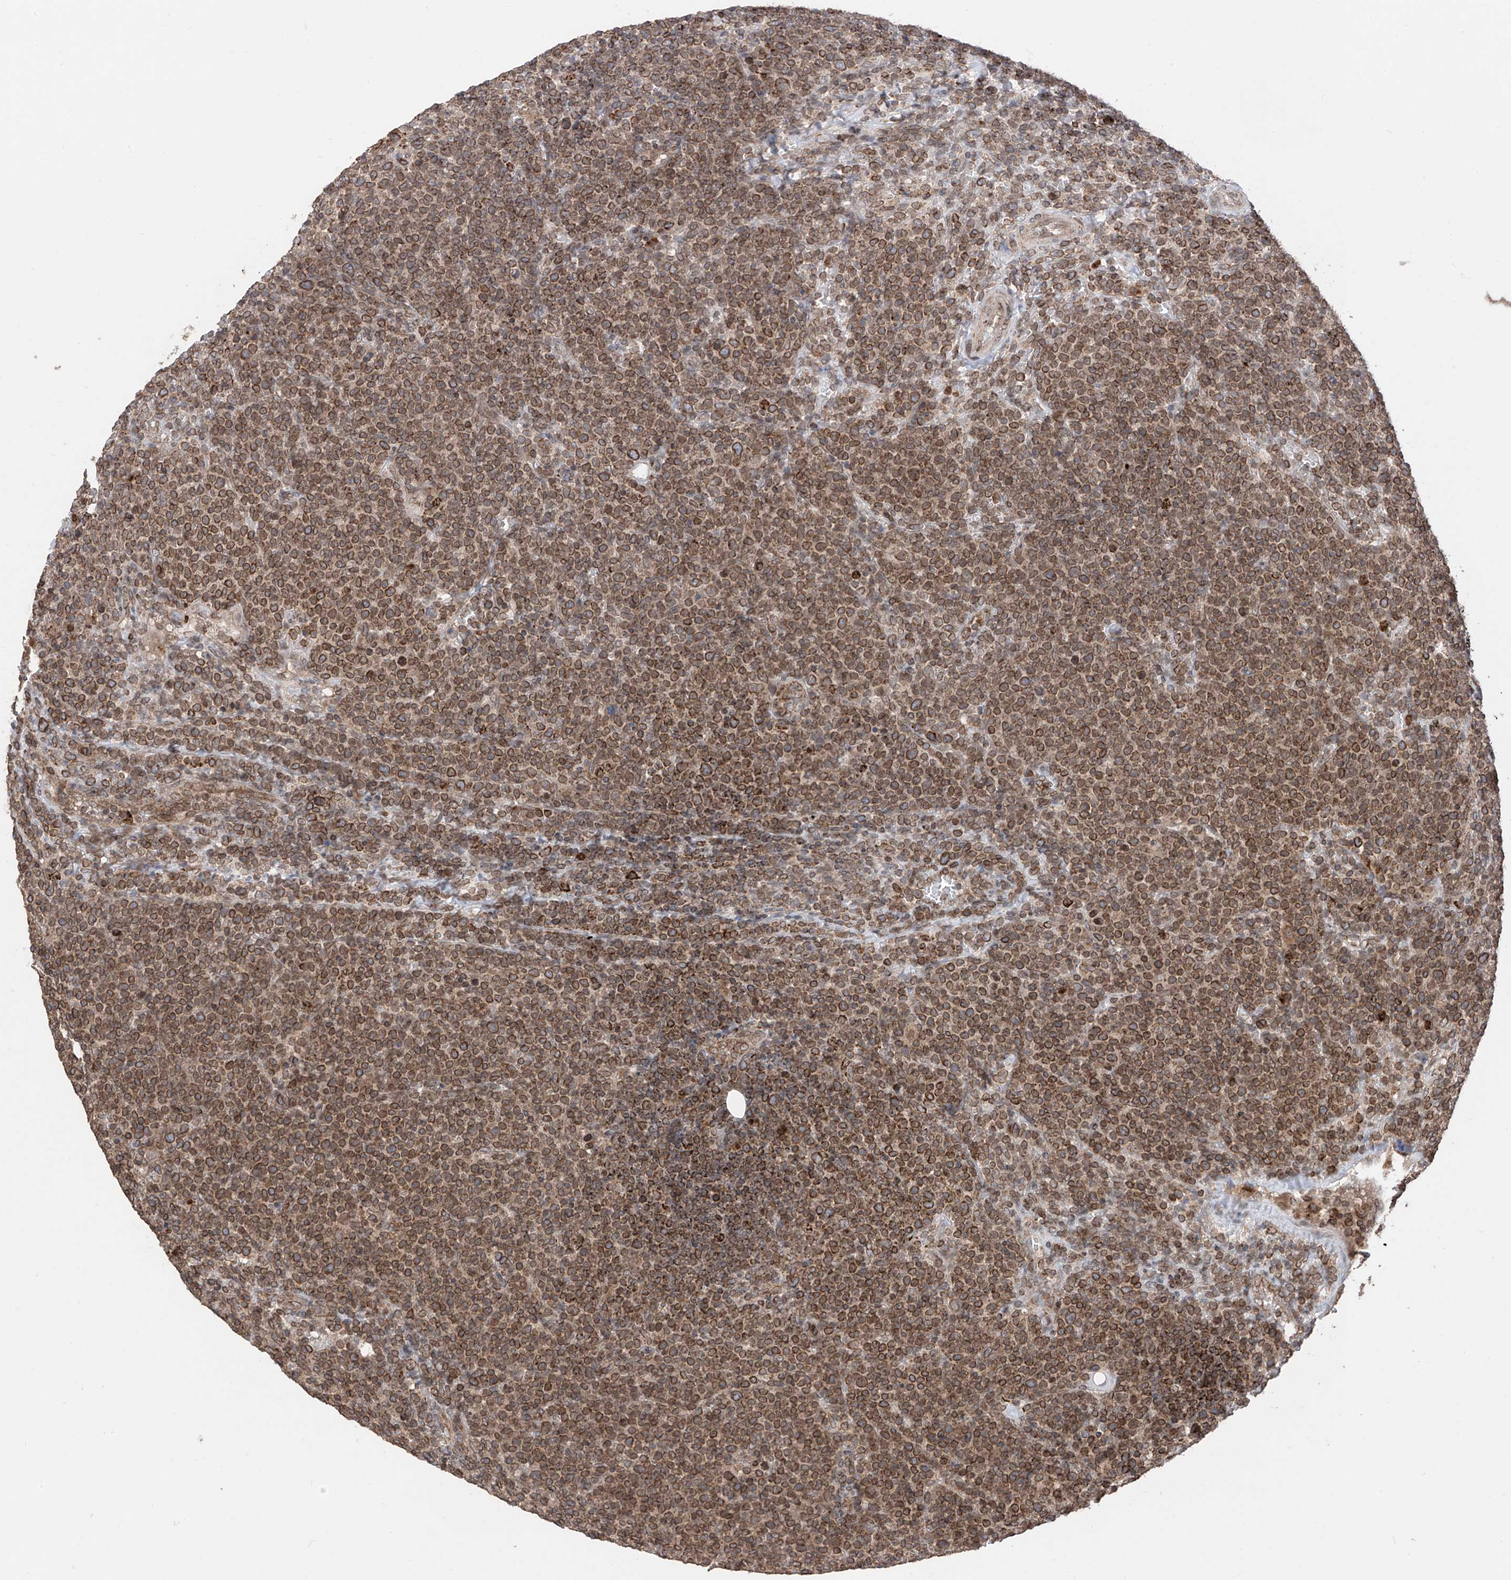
{"staining": {"intensity": "strong", "quantity": ">75%", "location": "cytoplasmic/membranous"}, "tissue": "lymphoma", "cell_type": "Tumor cells", "image_type": "cancer", "snomed": [{"axis": "morphology", "description": "Malignant lymphoma, non-Hodgkin's type, High grade"}, {"axis": "topography", "description": "Lymph node"}], "caption": "Immunohistochemistry (IHC) (DAB) staining of malignant lymphoma, non-Hodgkin's type (high-grade) displays strong cytoplasmic/membranous protein expression in about >75% of tumor cells.", "gene": "AHCTF1", "patient": {"sex": "male", "age": 61}}